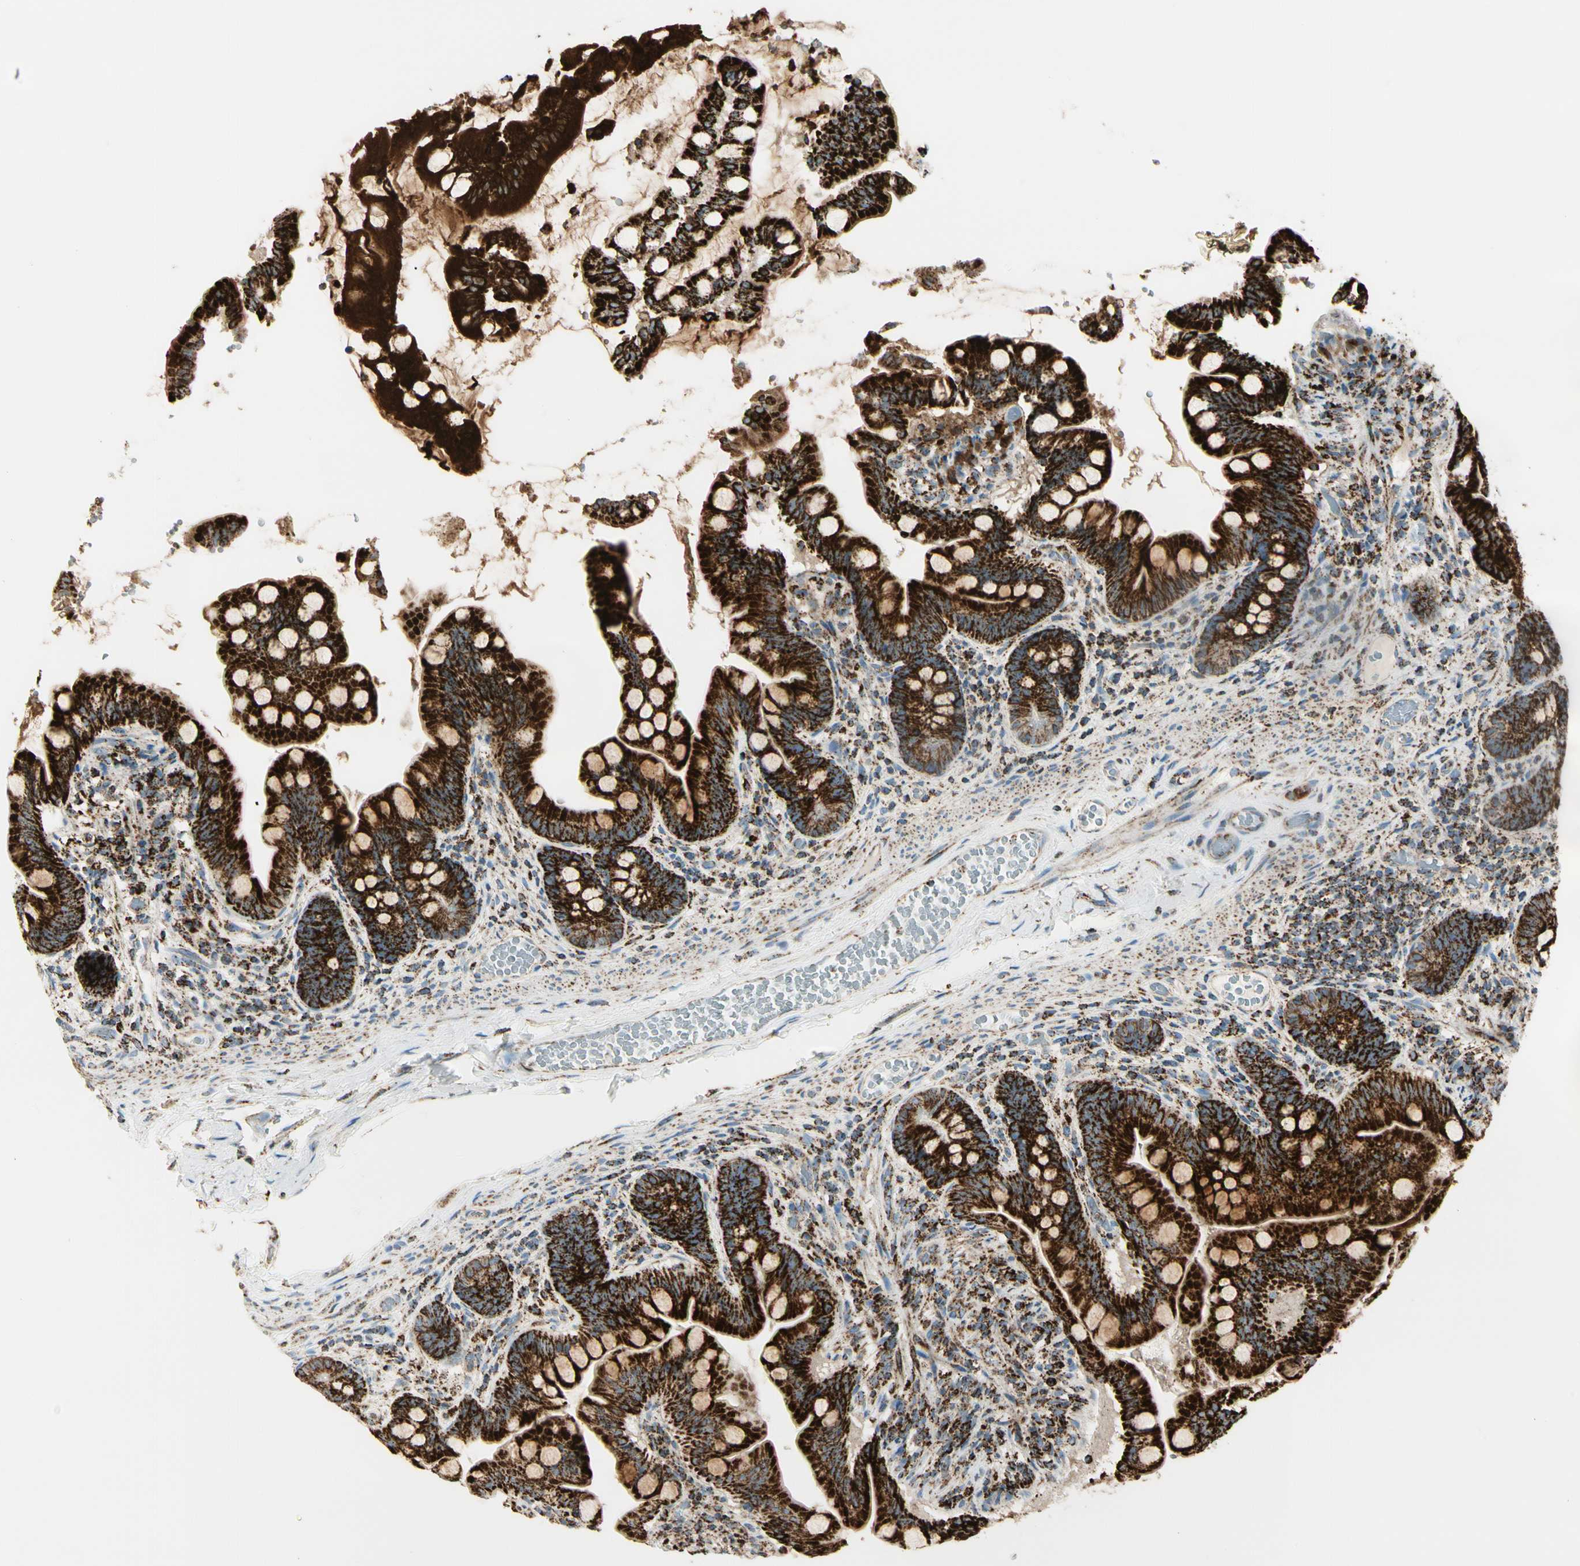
{"staining": {"intensity": "strong", "quantity": ">75%", "location": "cytoplasmic/membranous"}, "tissue": "small intestine", "cell_type": "Glandular cells", "image_type": "normal", "snomed": [{"axis": "morphology", "description": "Normal tissue, NOS"}, {"axis": "topography", "description": "Small intestine"}], "caption": "The histopathology image shows immunohistochemical staining of normal small intestine. There is strong cytoplasmic/membranous positivity is present in approximately >75% of glandular cells.", "gene": "ME2", "patient": {"sex": "female", "age": 56}}